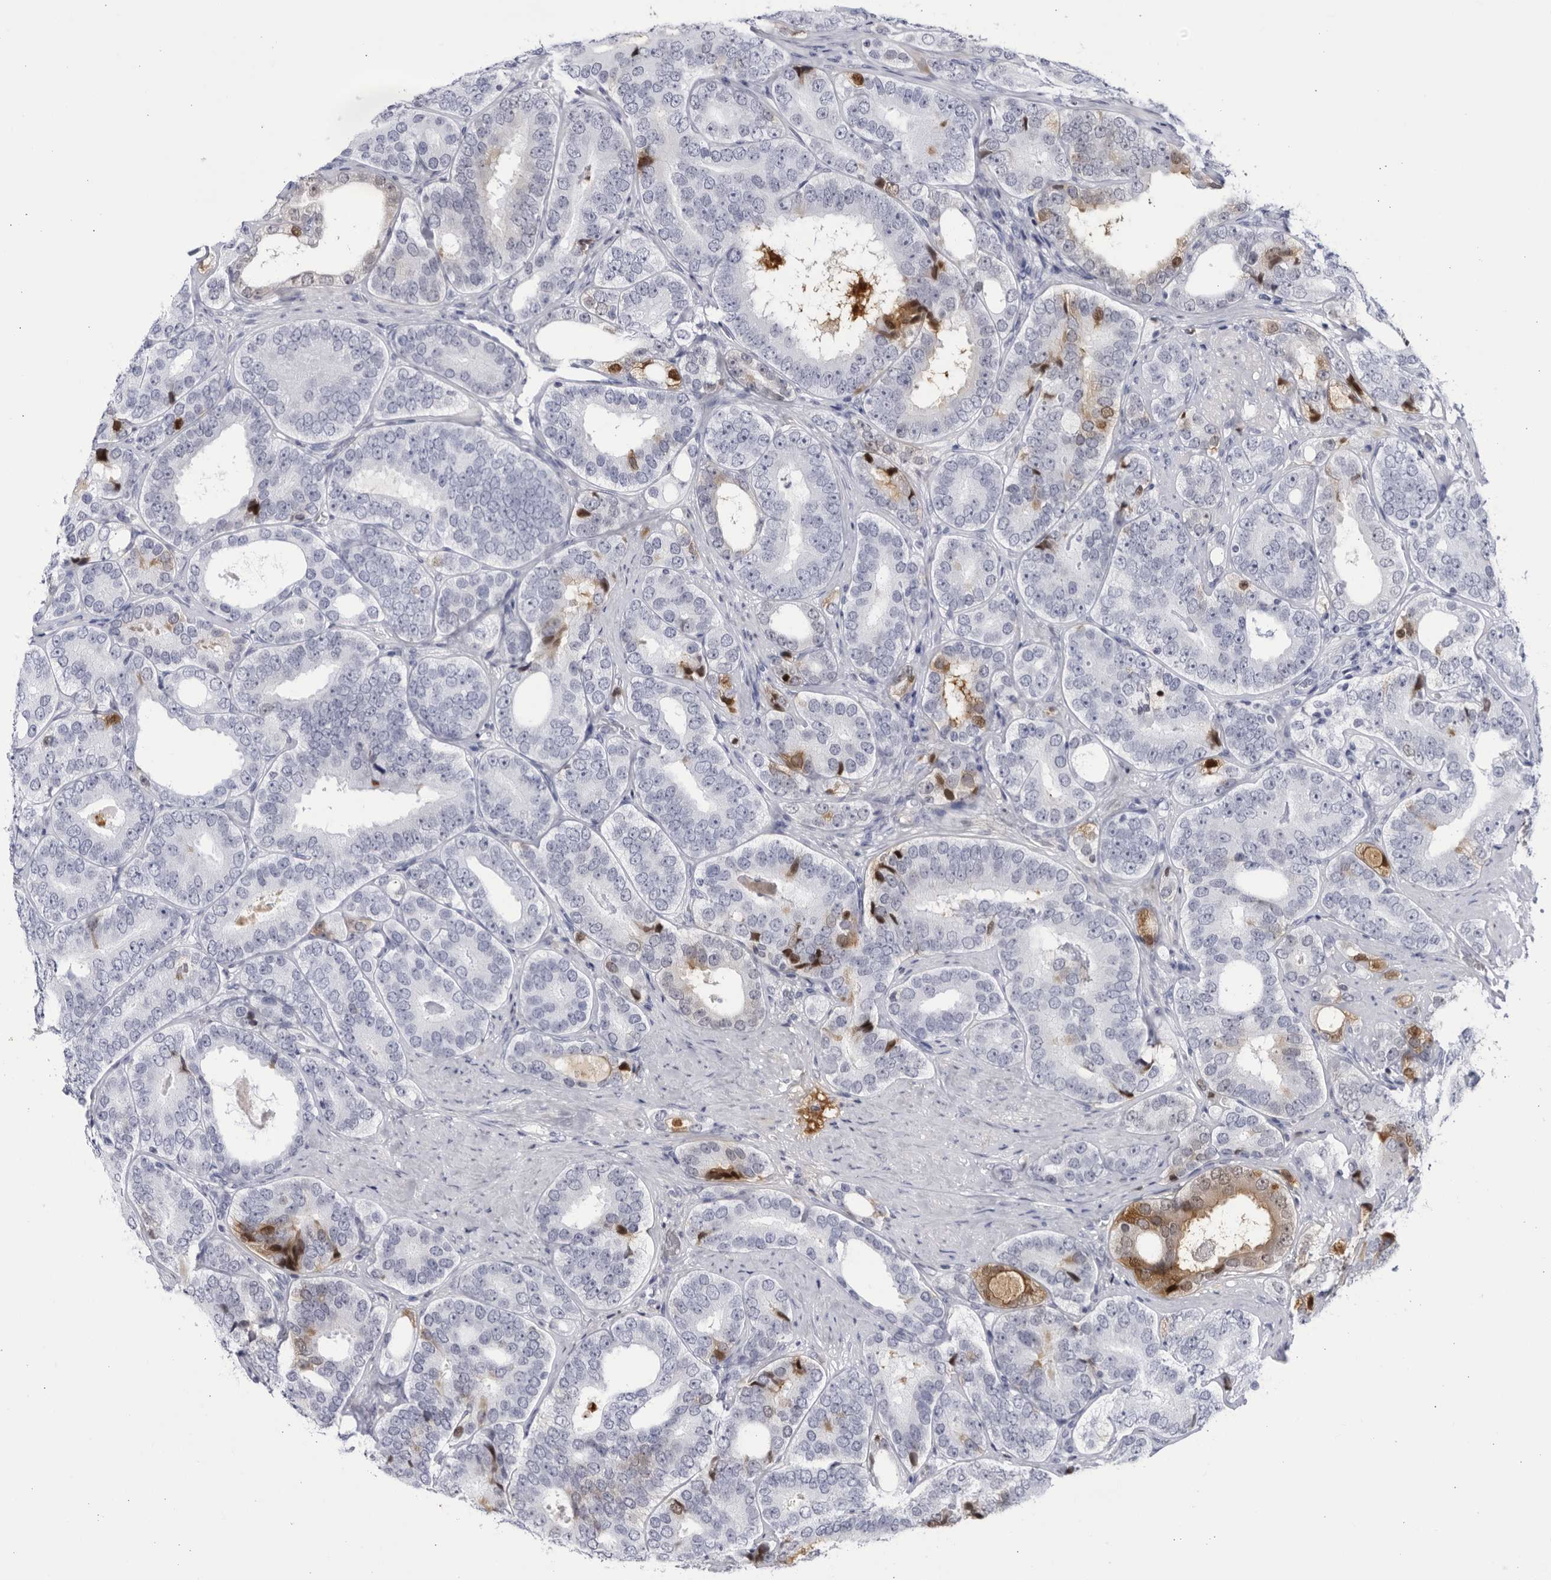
{"staining": {"intensity": "moderate", "quantity": "<25%", "location": "cytoplasmic/membranous,nuclear"}, "tissue": "prostate cancer", "cell_type": "Tumor cells", "image_type": "cancer", "snomed": [{"axis": "morphology", "description": "Adenocarcinoma, High grade"}, {"axis": "topography", "description": "Prostate"}], "caption": "The histopathology image demonstrates immunohistochemical staining of prostate cancer (high-grade adenocarcinoma). There is moderate cytoplasmic/membranous and nuclear staining is present in about <25% of tumor cells.", "gene": "CNBD1", "patient": {"sex": "male", "age": 56}}